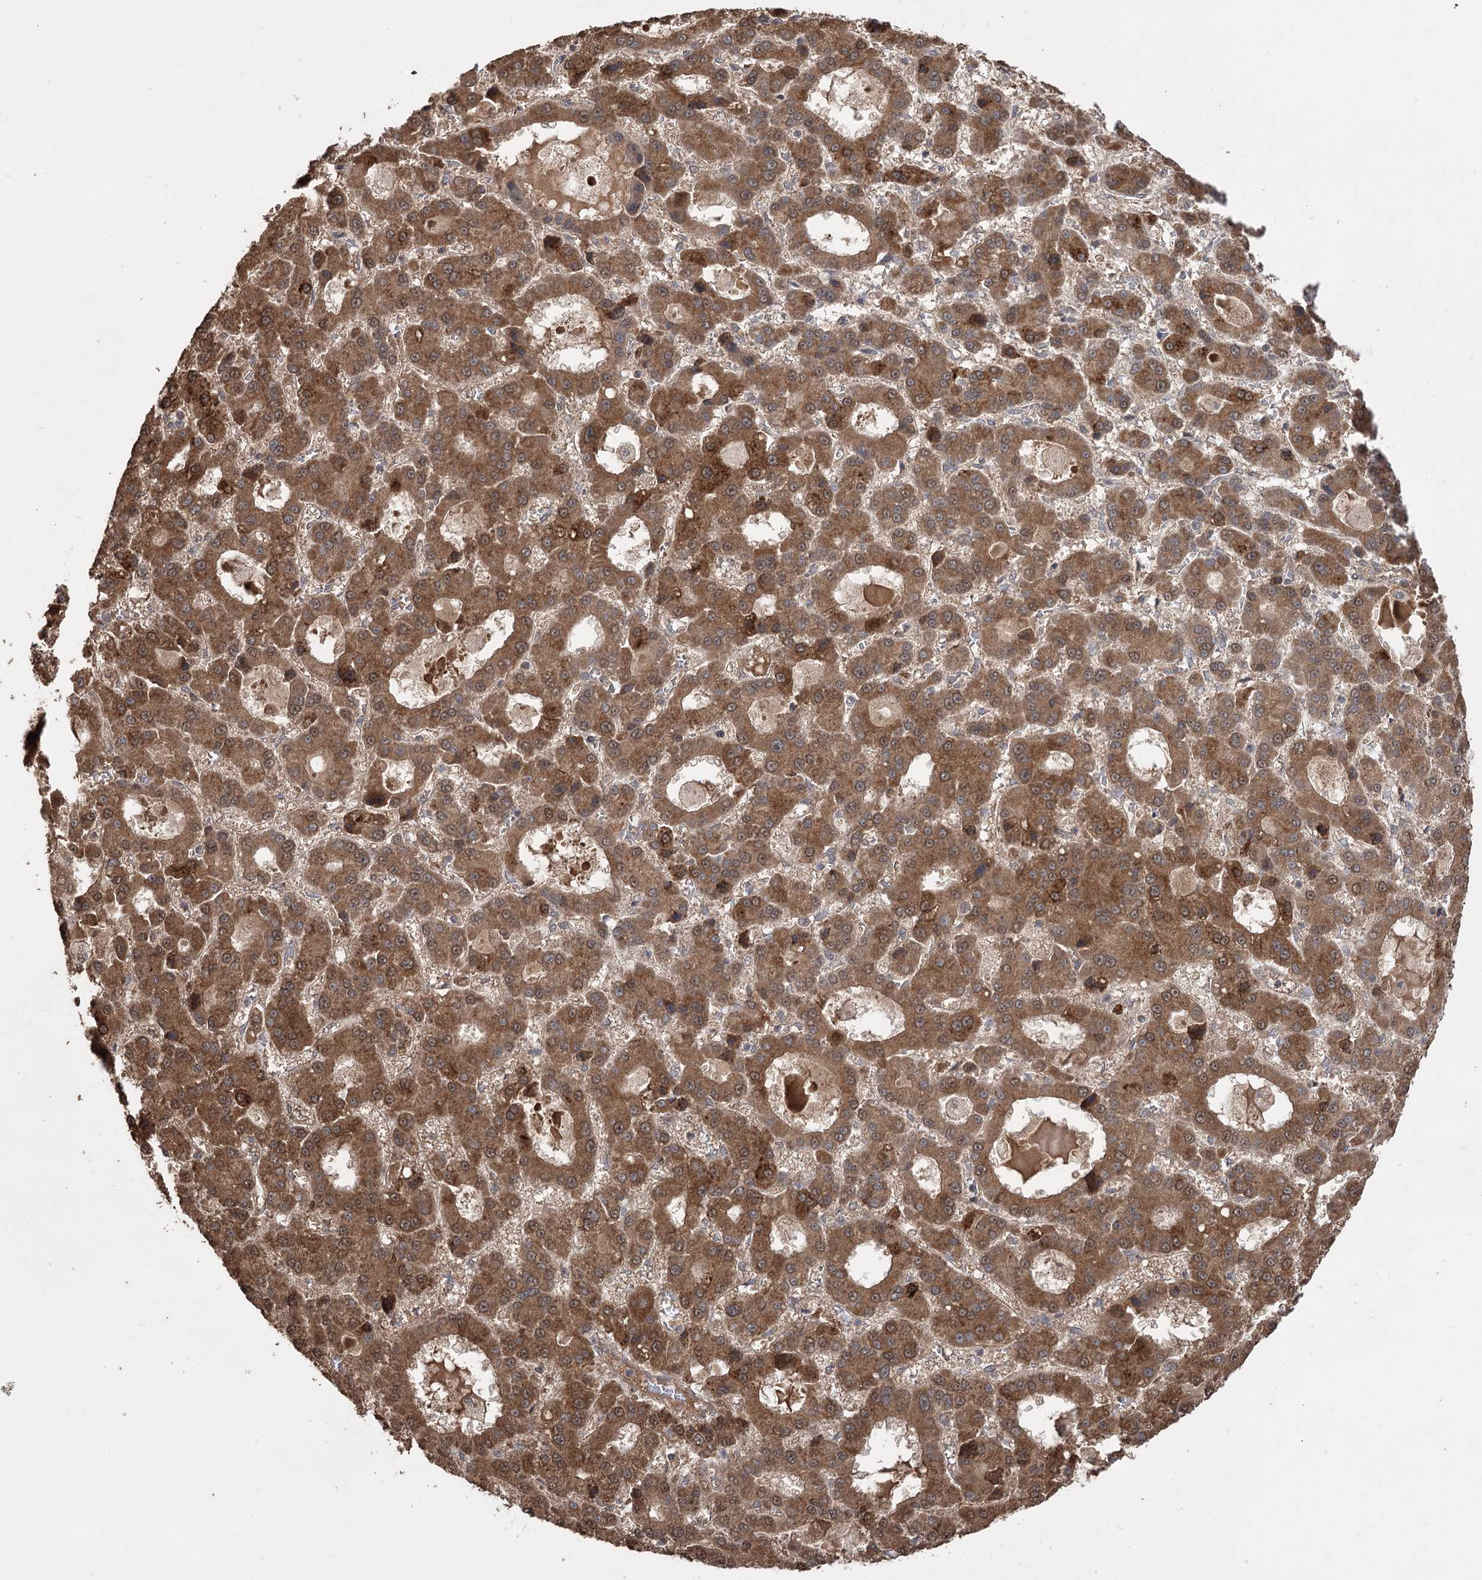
{"staining": {"intensity": "strong", "quantity": ">75%", "location": "cytoplasmic/membranous"}, "tissue": "liver cancer", "cell_type": "Tumor cells", "image_type": "cancer", "snomed": [{"axis": "morphology", "description": "Carcinoma, Hepatocellular, NOS"}, {"axis": "topography", "description": "Liver"}], "caption": "This photomicrograph demonstrates immunohistochemistry (IHC) staining of human liver hepatocellular carcinoma, with high strong cytoplasmic/membranous staining in approximately >75% of tumor cells.", "gene": "TENM2", "patient": {"sex": "male", "age": 70}}